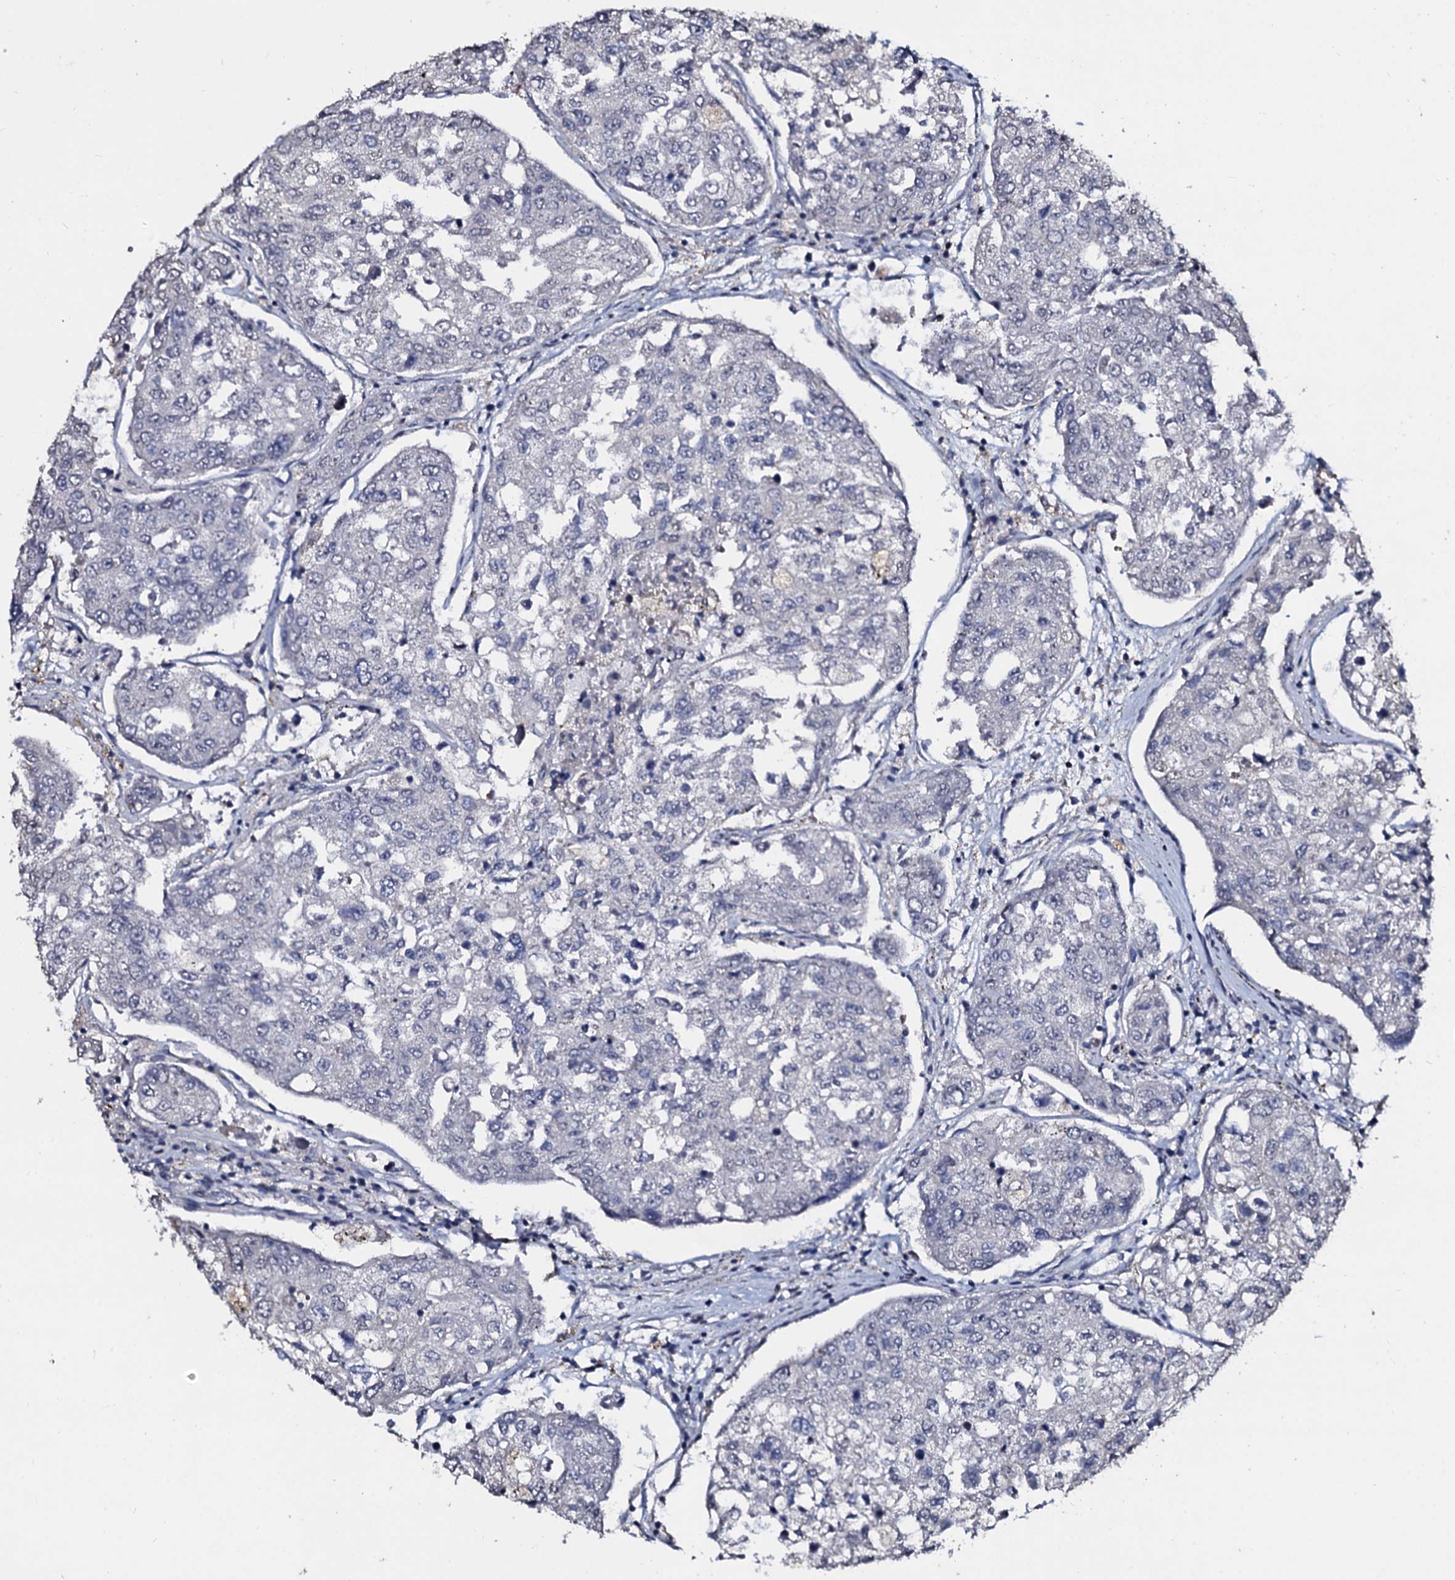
{"staining": {"intensity": "negative", "quantity": "none", "location": "none"}, "tissue": "urothelial cancer", "cell_type": "Tumor cells", "image_type": "cancer", "snomed": [{"axis": "morphology", "description": "Urothelial carcinoma, High grade"}, {"axis": "topography", "description": "Lymph node"}, {"axis": "topography", "description": "Urinary bladder"}], "caption": "High magnification brightfield microscopy of high-grade urothelial carcinoma stained with DAB (3,3'-diaminobenzidine) (brown) and counterstained with hematoxylin (blue): tumor cells show no significant expression.", "gene": "SLC37A4", "patient": {"sex": "male", "age": 51}}